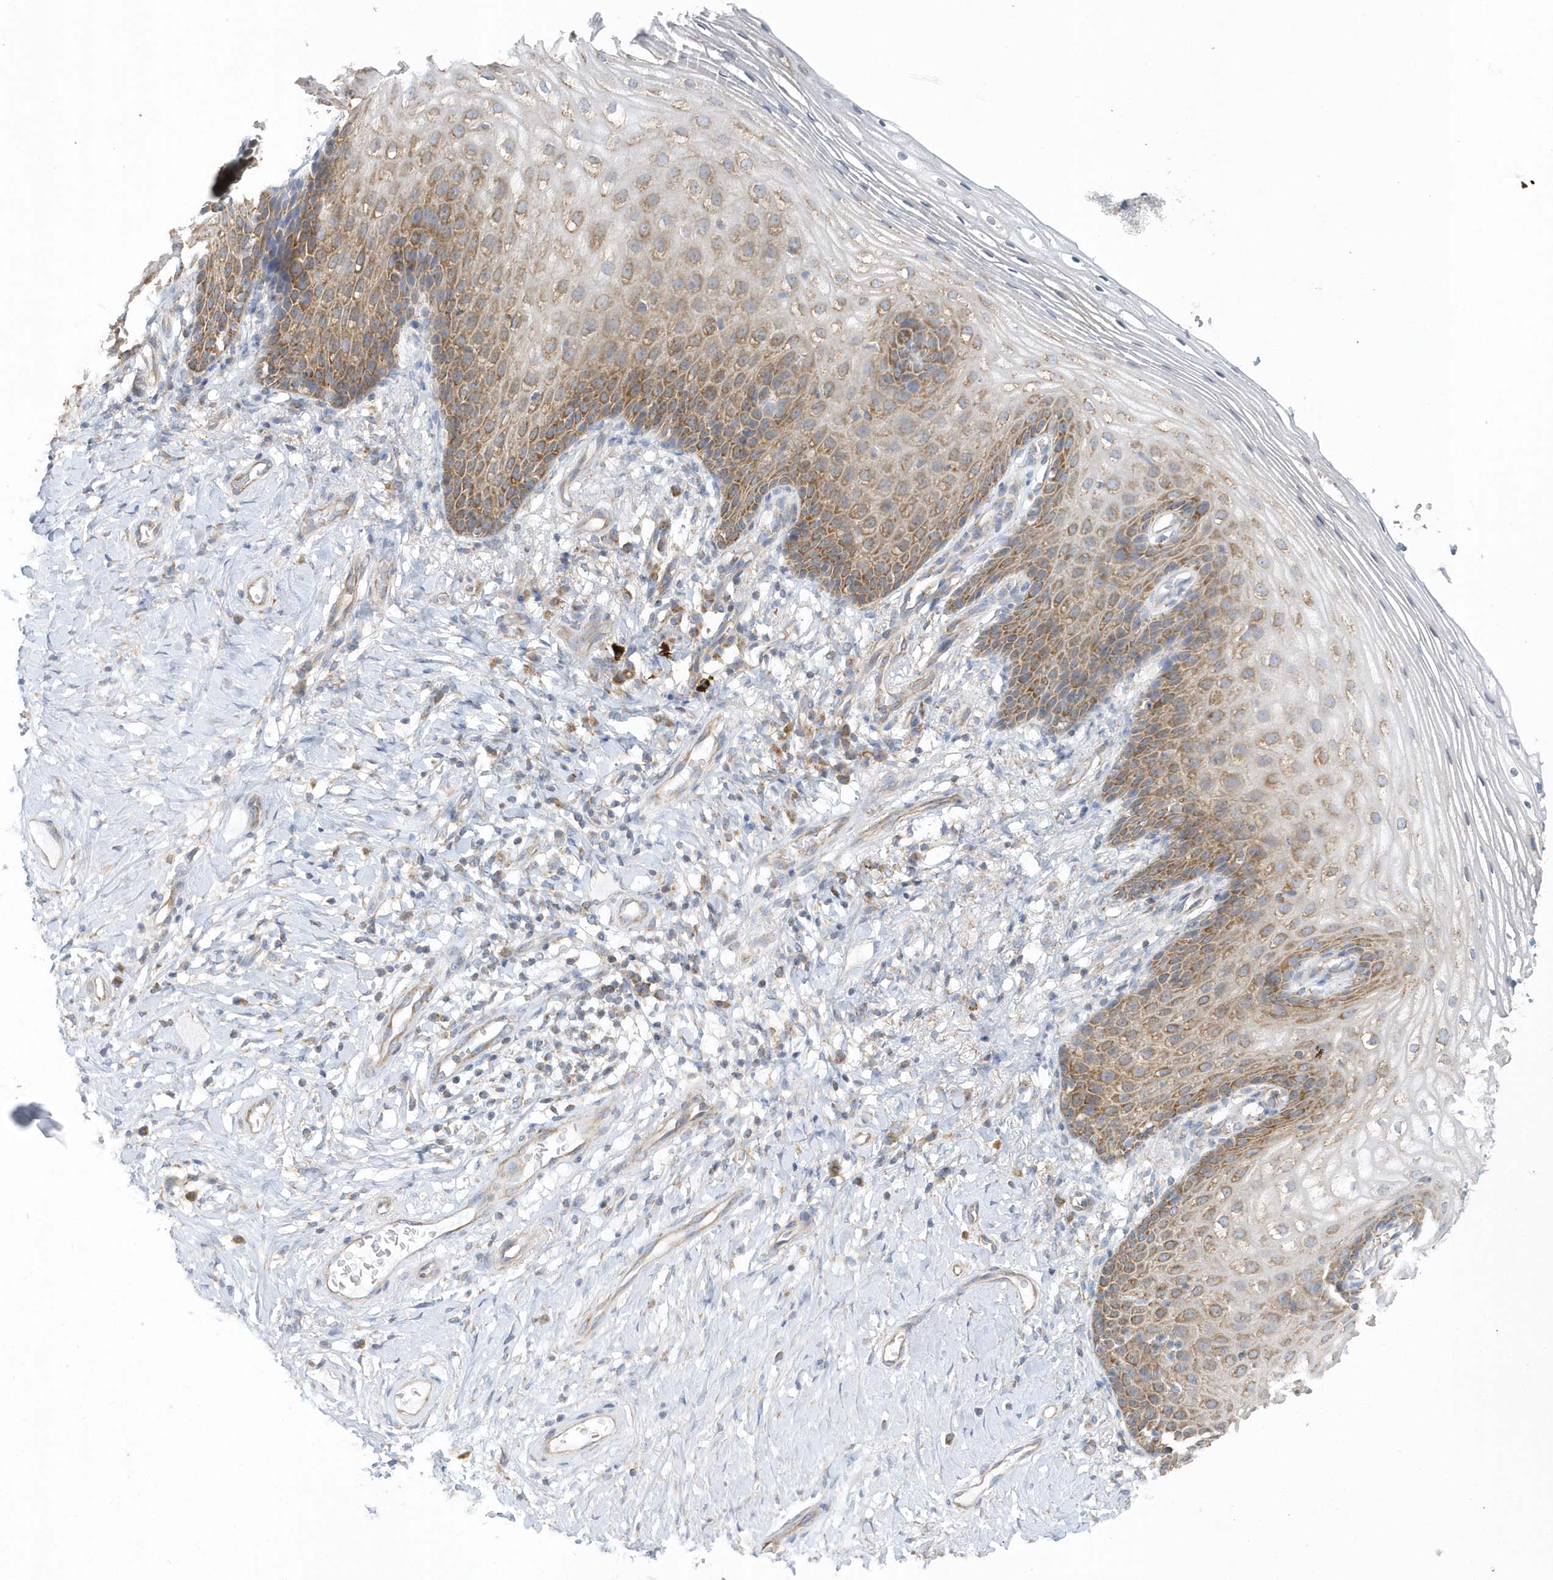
{"staining": {"intensity": "moderate", "quantity": ">75%", "location": "cytoplasmic/membranous"}, "tissue": "vagina", "cell_type": "Squamous epithelial cells", "image_type": "normal", "snomed": [{"axis": "morphology", "description": "Normal tissue, NOS"}, {"axis": "topography", "description": "Vagina"}], "caption": "A photomicrograph of human vagina stained for a protein displays moderate cytoplasmic/membranous brown staining in squamous epithelial cells. The protein is stained brown, and the nuclei are stained in blue (DAB IHC with brightfield microscopy, high magnification).", "gene": "SPATA5", "patient": {"sex": "female", "age": 60}}